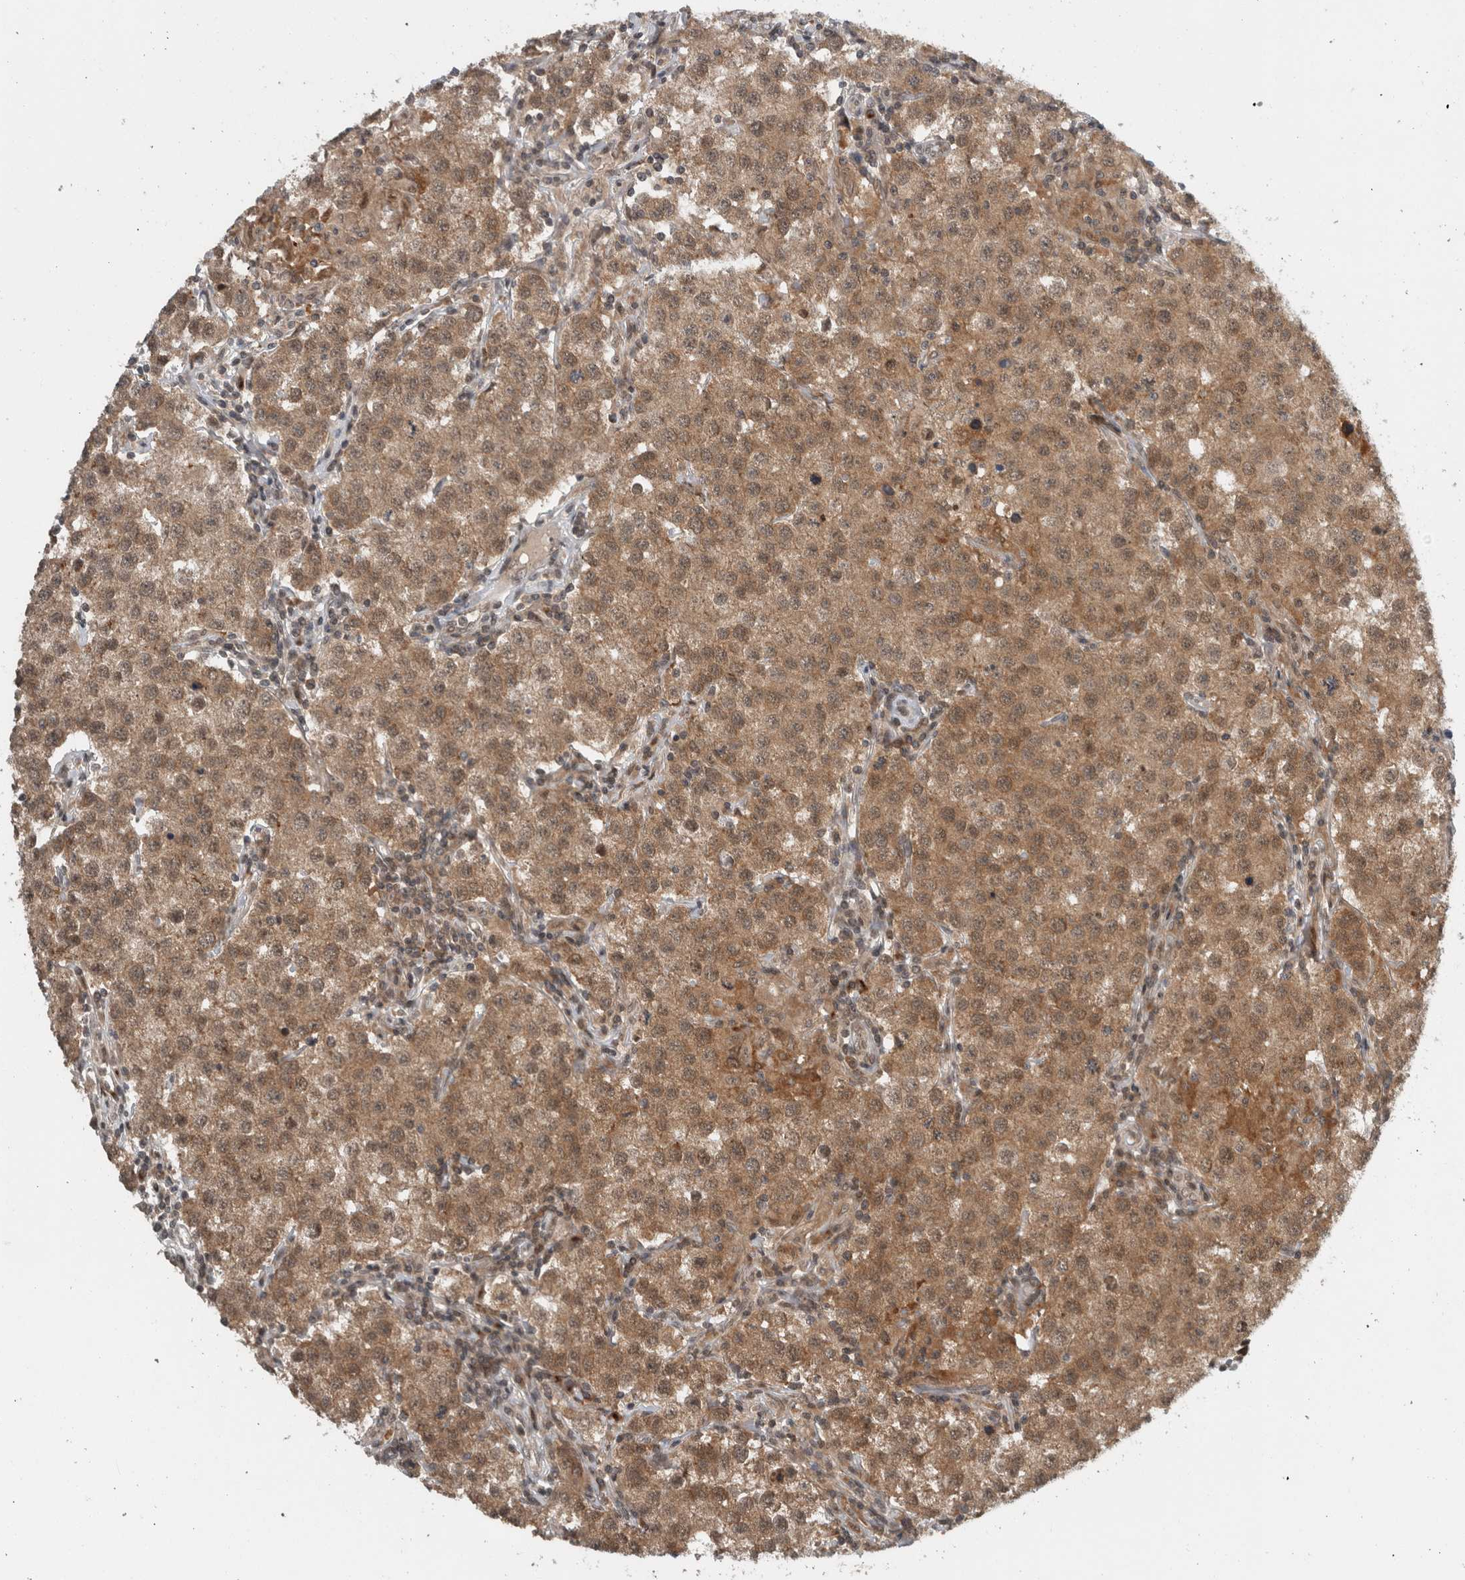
{"staining": {"intensity": "moderate", "quantity": ">75%", "location": "cytoplasmic/membranous,nuclear"}, "tissue": "testis cancer", "cell_type": "Tumor cells", "image_type": "cancer", "snomed": [{"axis": "morphology", "description": "Seminoma, NOS"}, {"axis": "morphology", "description": "Carcinoma, Embryonal, NOS"}, {"axis": "topography", "description": "Testis"}], "caption": "High-magnification brightfield microscopy of seminoma (testis) stained with DAB (3,3'-diaminobenzidine) (brown) and counterstained with hematoxylin (blue). tumor cells exhibit moderate cytoplasmic/membranous and nuclear expression is identified in about>75% of cells. (brown staining indicates protein expression, while blue staining denotes nuclei).", "gene": "SPAG7", "patient": {"sex": "male", "age": 43}}